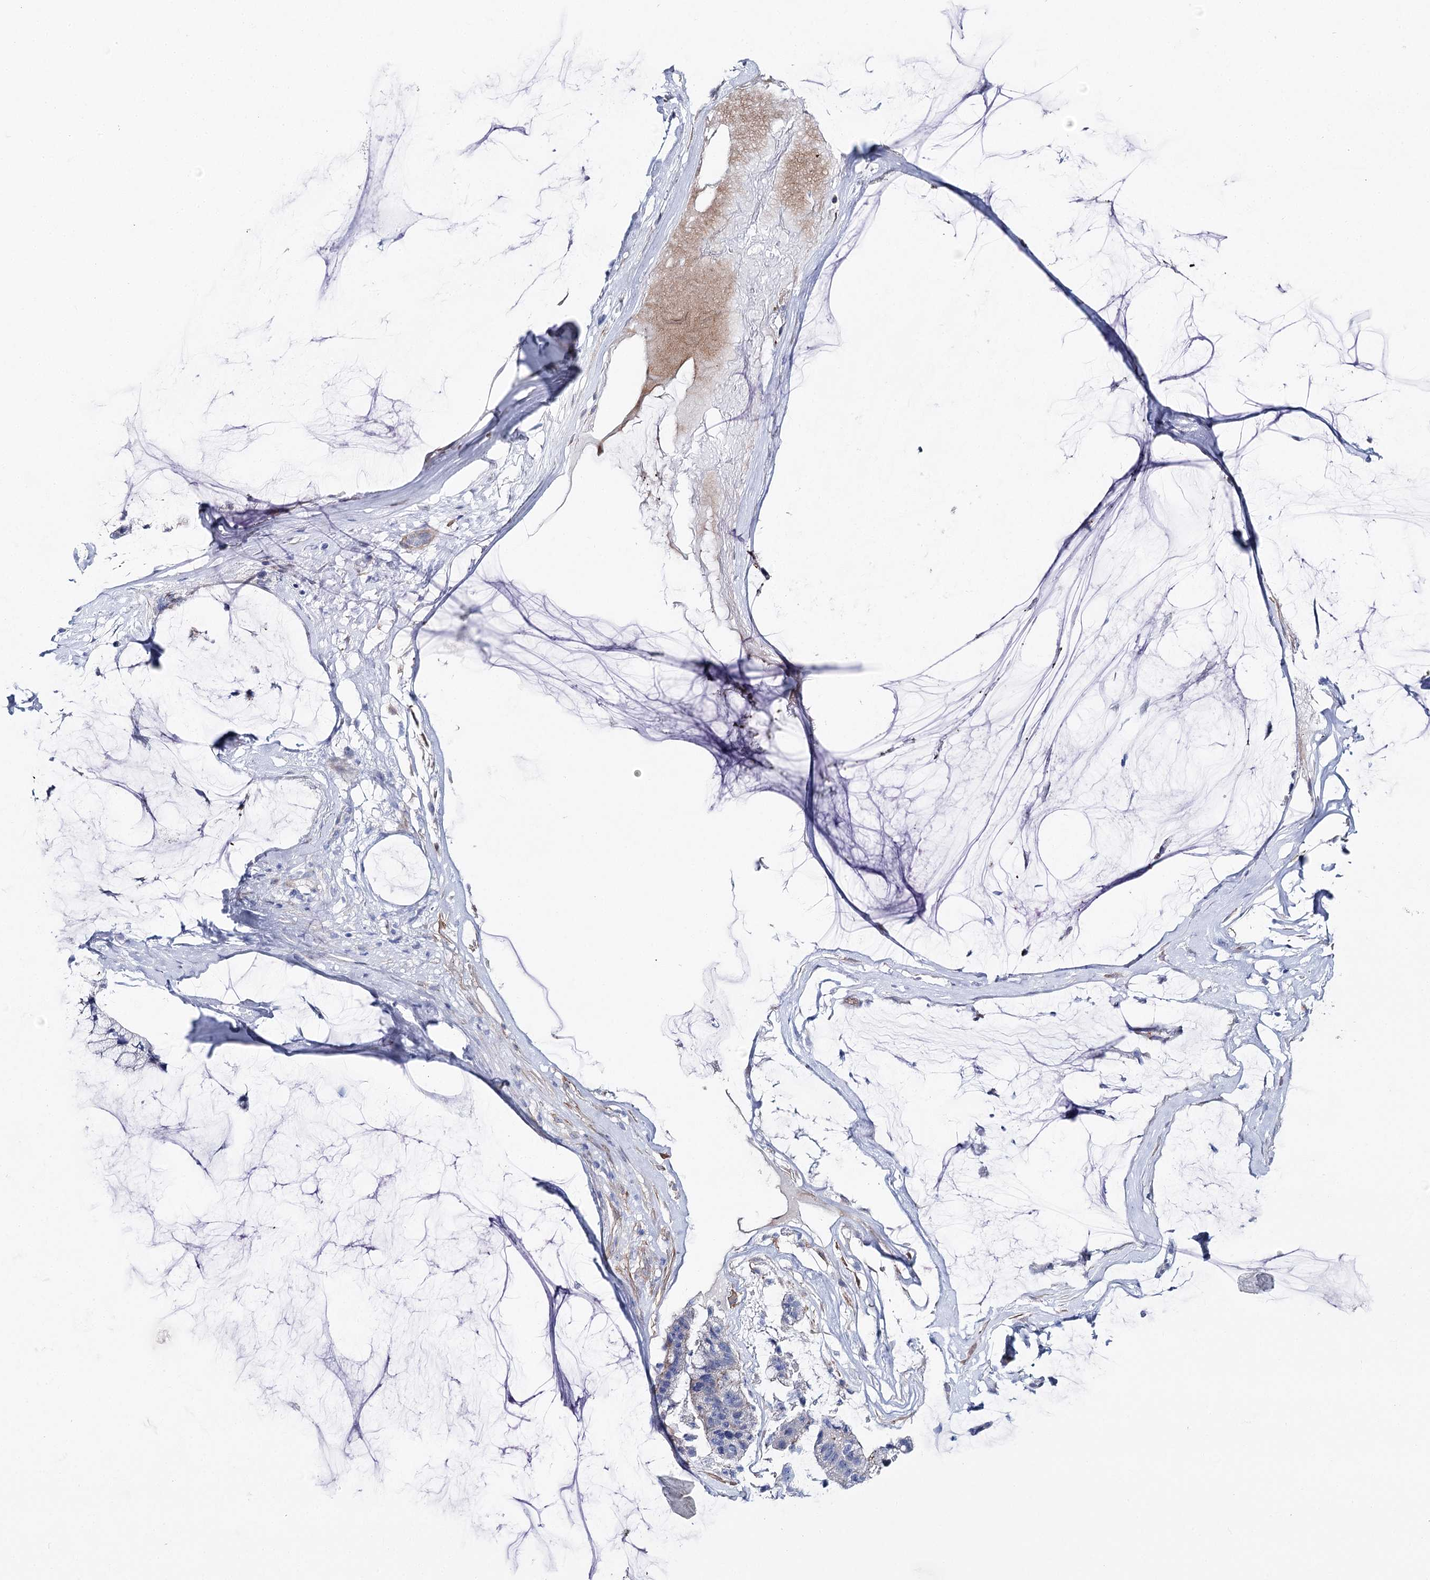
{"staining": {"intensity": "negative", "quantity": "none", "location": "none"}, "tissue": "ovarian cancer", "cell_type": "Tumor cells", "image_type": "cancer", "snomed": [{"axis": "morphology", "description": "Cystadenocarcinoma, mucinous, NOS"}, {"axis": "topography", "description": "Ovary"}], "caption": "This photomicrograph is of ovarian cancer stained with IHC to label a protein in brown with the nuclei are counter-stained blue. There is no staining in tumor cells.", "gene": "ANKRD23", "patient": {"sex": "female", "age": 39}}